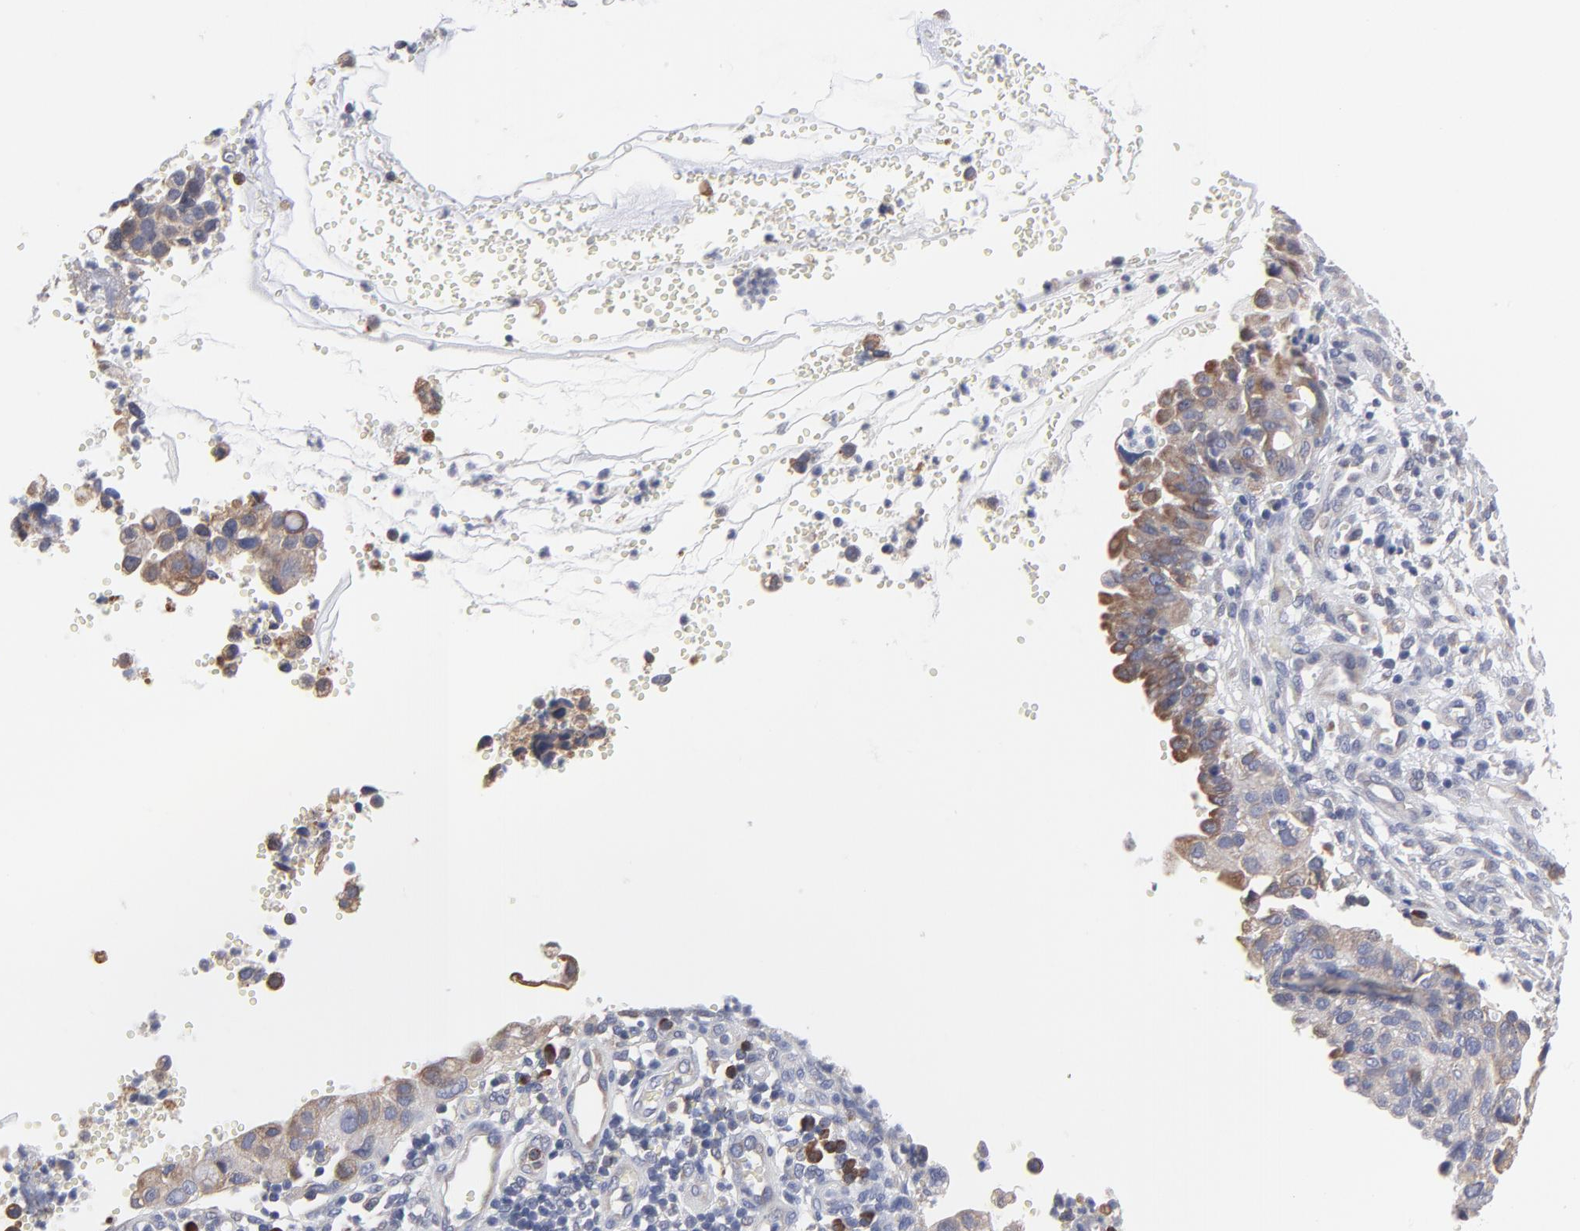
{"staining": {"intensity": "weak", "quantity": ">75%", "location": "cytoplasmic/membranous"}, "tissue": "cervical cancer", "cell_type": "Tumor cells", "image_type": "cancer", "snomed": [{"axis": "morphology", "description": "Normal tissue, NOS"}, {"axis": "morphology", "description": "Squamous cell carcinoma, NOS"}, {"axis": "topography", "description": "Cervix"}], "caption": "Cervical cancer (squamous cell carcinoma) stained with immunohistochemistry (IHC) displays weak cytoplasmic/membranous staining in approximately >75% of tumor cells.", "gene": "TRIM22", "patient": {"sex": "female", "age": 45}}